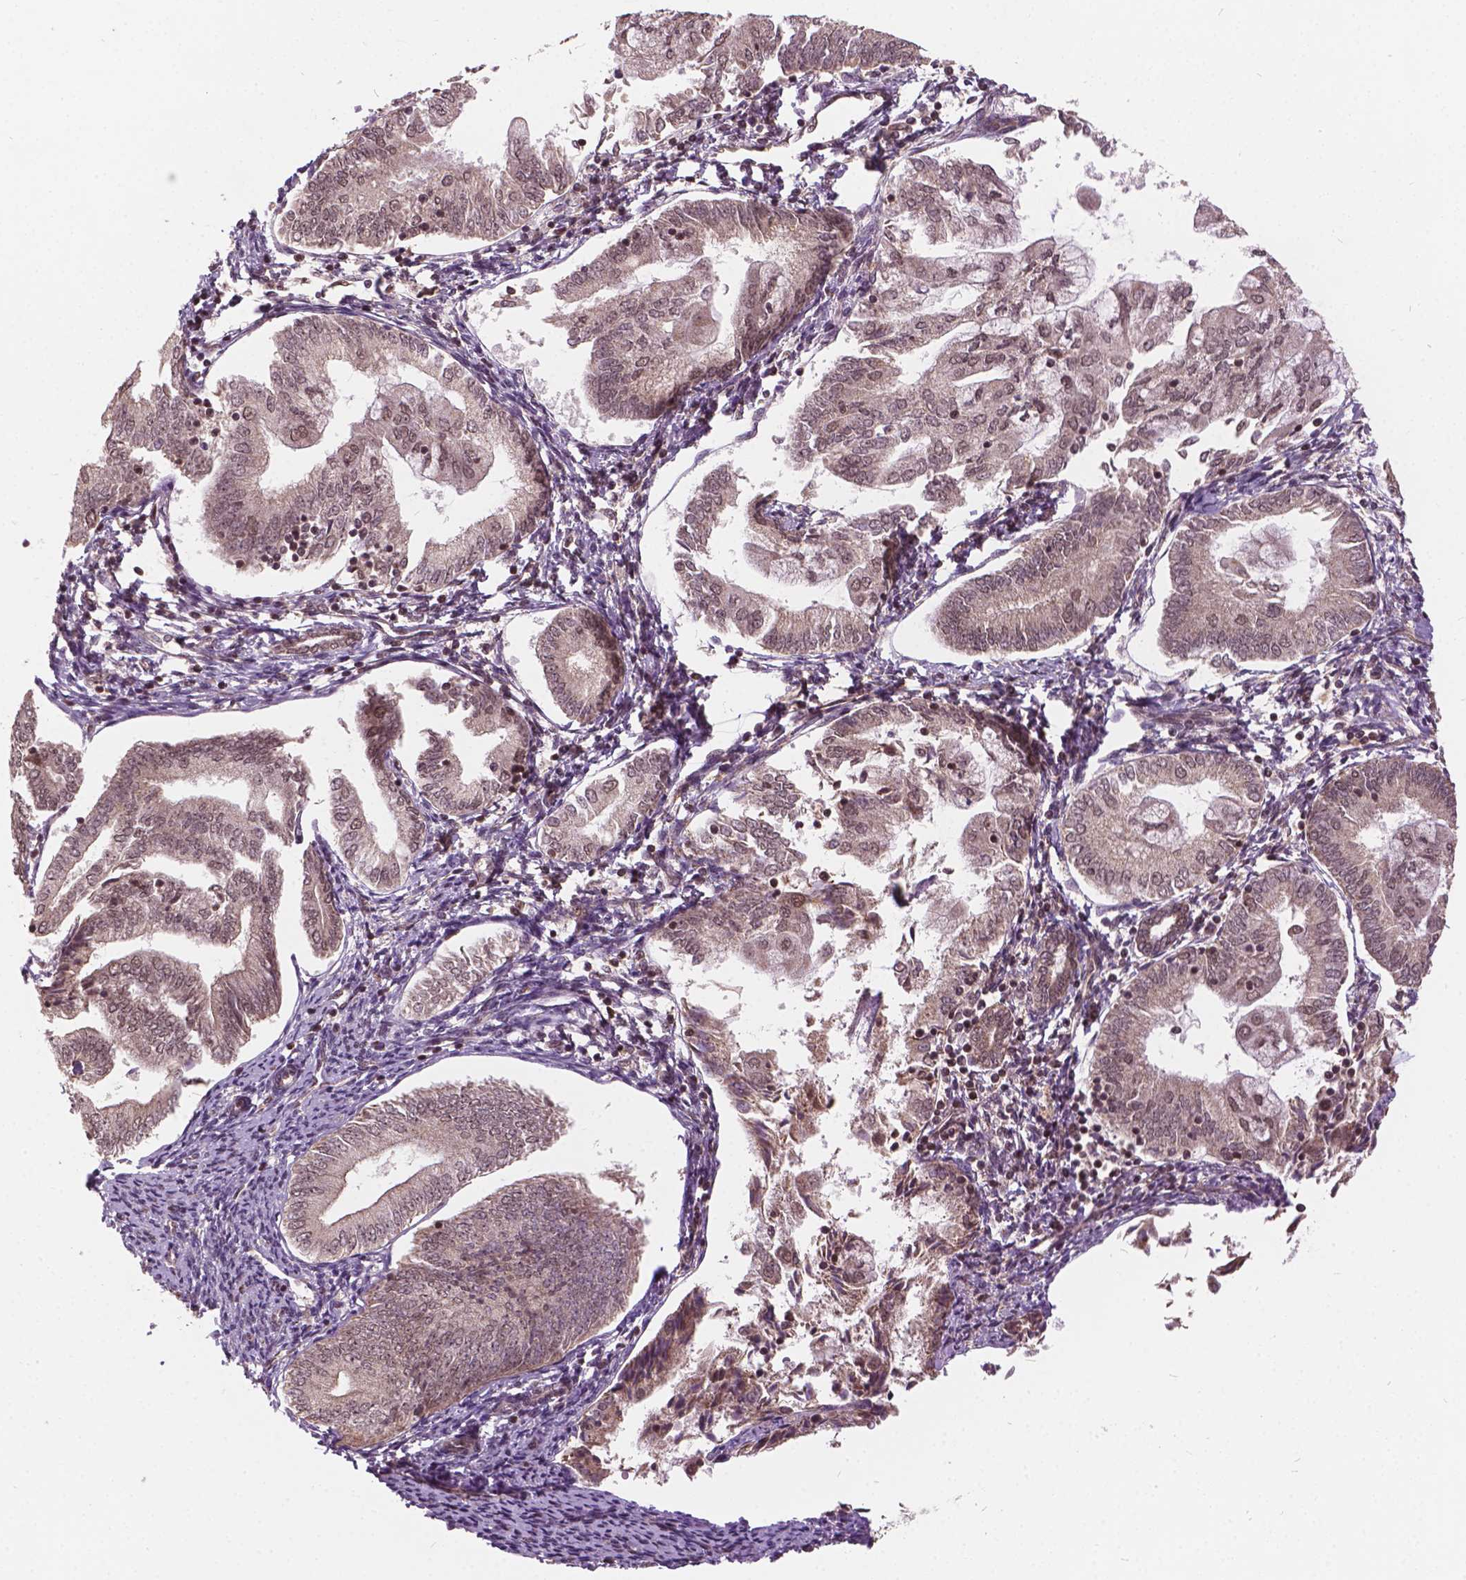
{"staining": {"intensity": "weak", "quantity": "25%-75%", "location": "cytoplasmic/membranous,nuclear"}, "tissue": "endometrial cancer", "cell_type": "Tumor cells", "image_type": "cancer", "snomed": [{"axis": "morphology", "description": "Adenocarcinoma, NOS"}, {"axis": "topography", "description": "Endometrium"}], "caption": "Protein staining shows weak cytoplasmic/membranous and nuclear expression in approximately 25%-75% of tumor cells in endometrial cancer (adenocarcinoma).", "gene": "GPS2", "patient": {"sex": "female", "age": 55}}